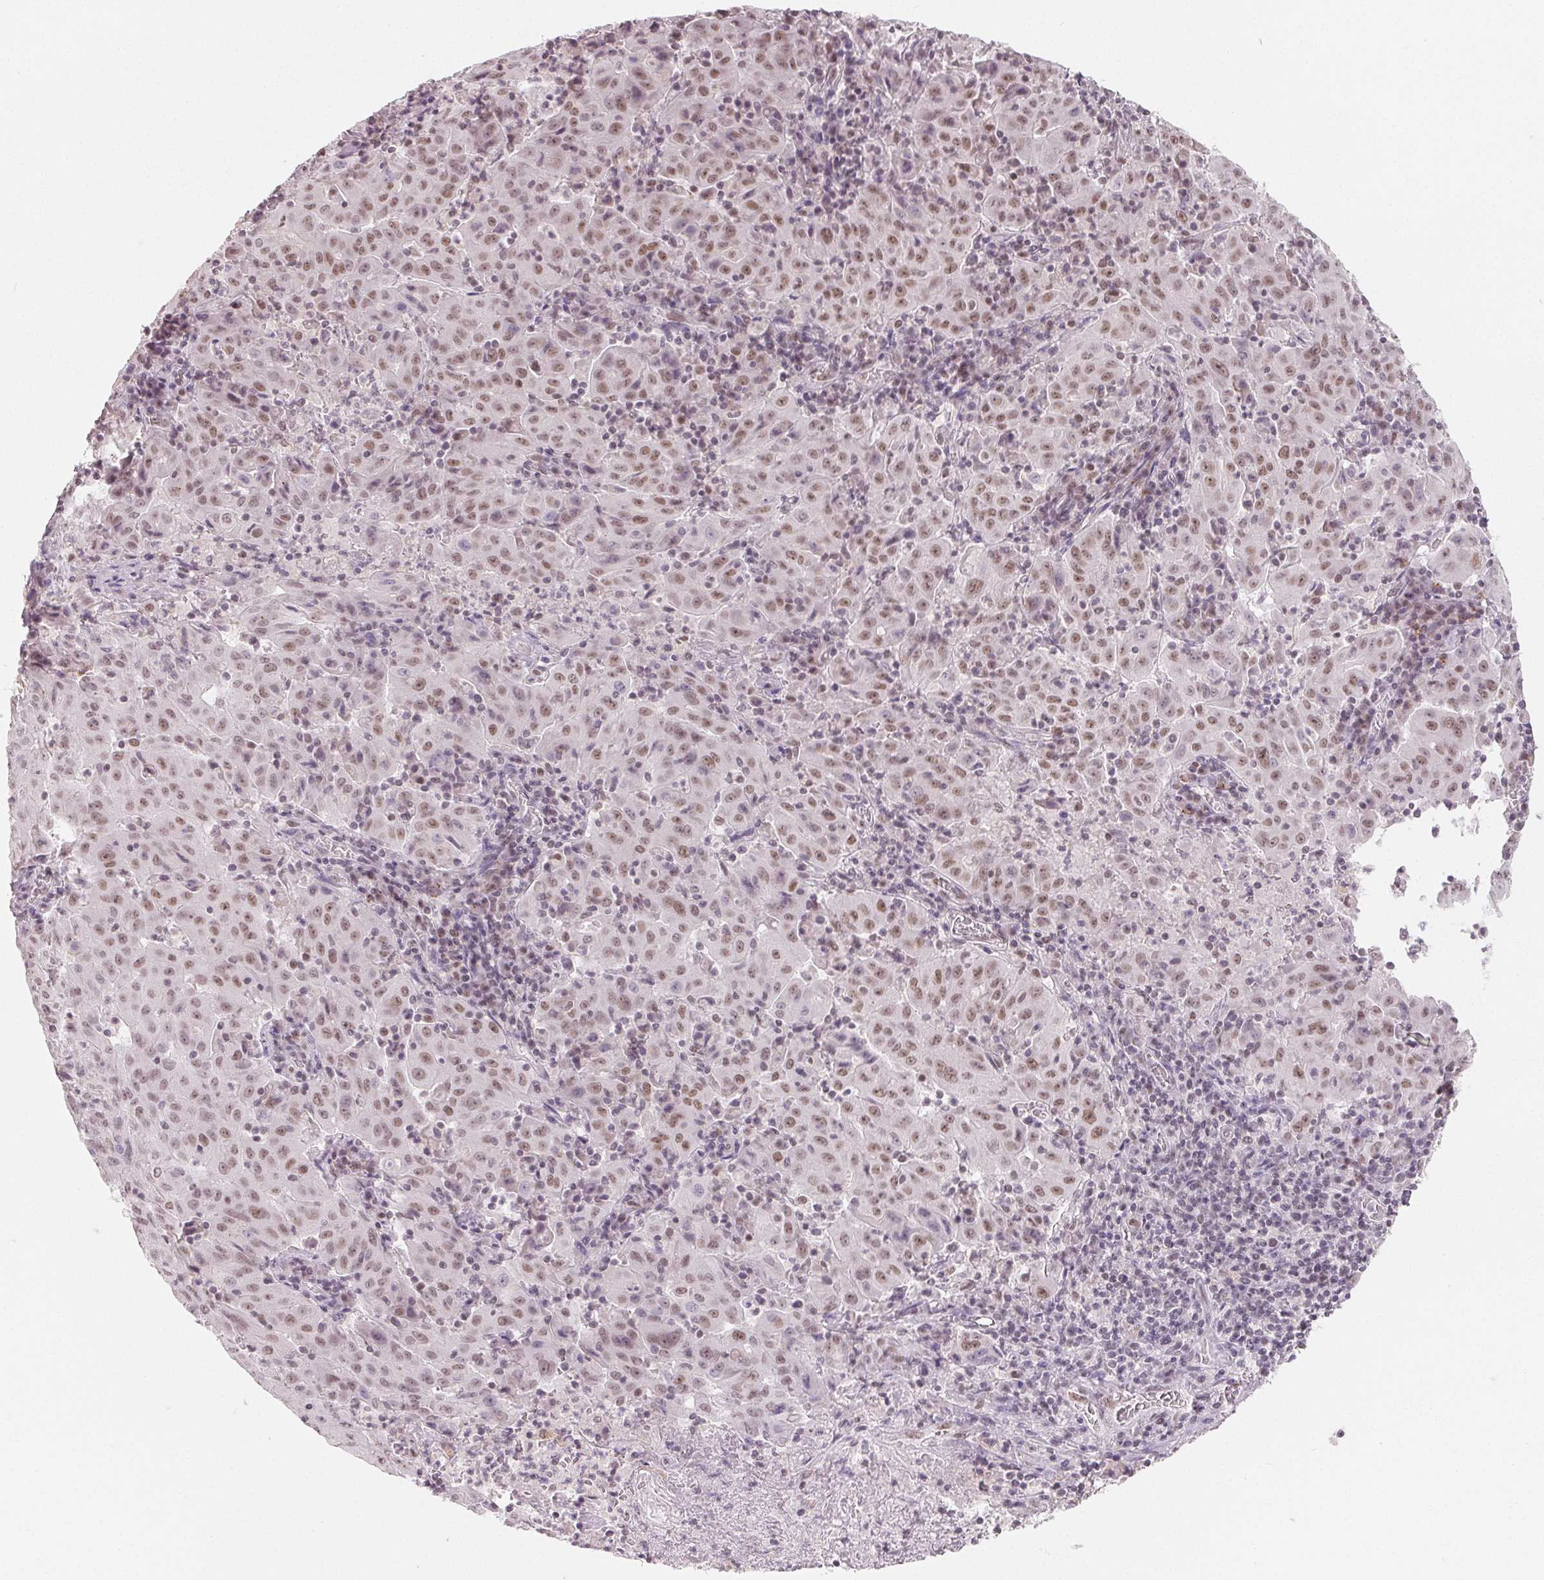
{"staining": {"intensity": "weak", "quantity": ">75%", "location": "nuclear"}, "tissue": "pancreatic cancer", "cell_type": "Tumor cells", "image_type": "cancer", "snomed": [{"axis": "morphology", "description": "Adenocarcinoma, NOS"}, {"axis": "topography", "description": "Pancreas"}], "caption": "An image of human pancreatic cancer stained for a protein reveals weak nuclear brown staining in tumor cells.", "gene": "NXF3", "patient": {"sex": "male", "age": 63}}